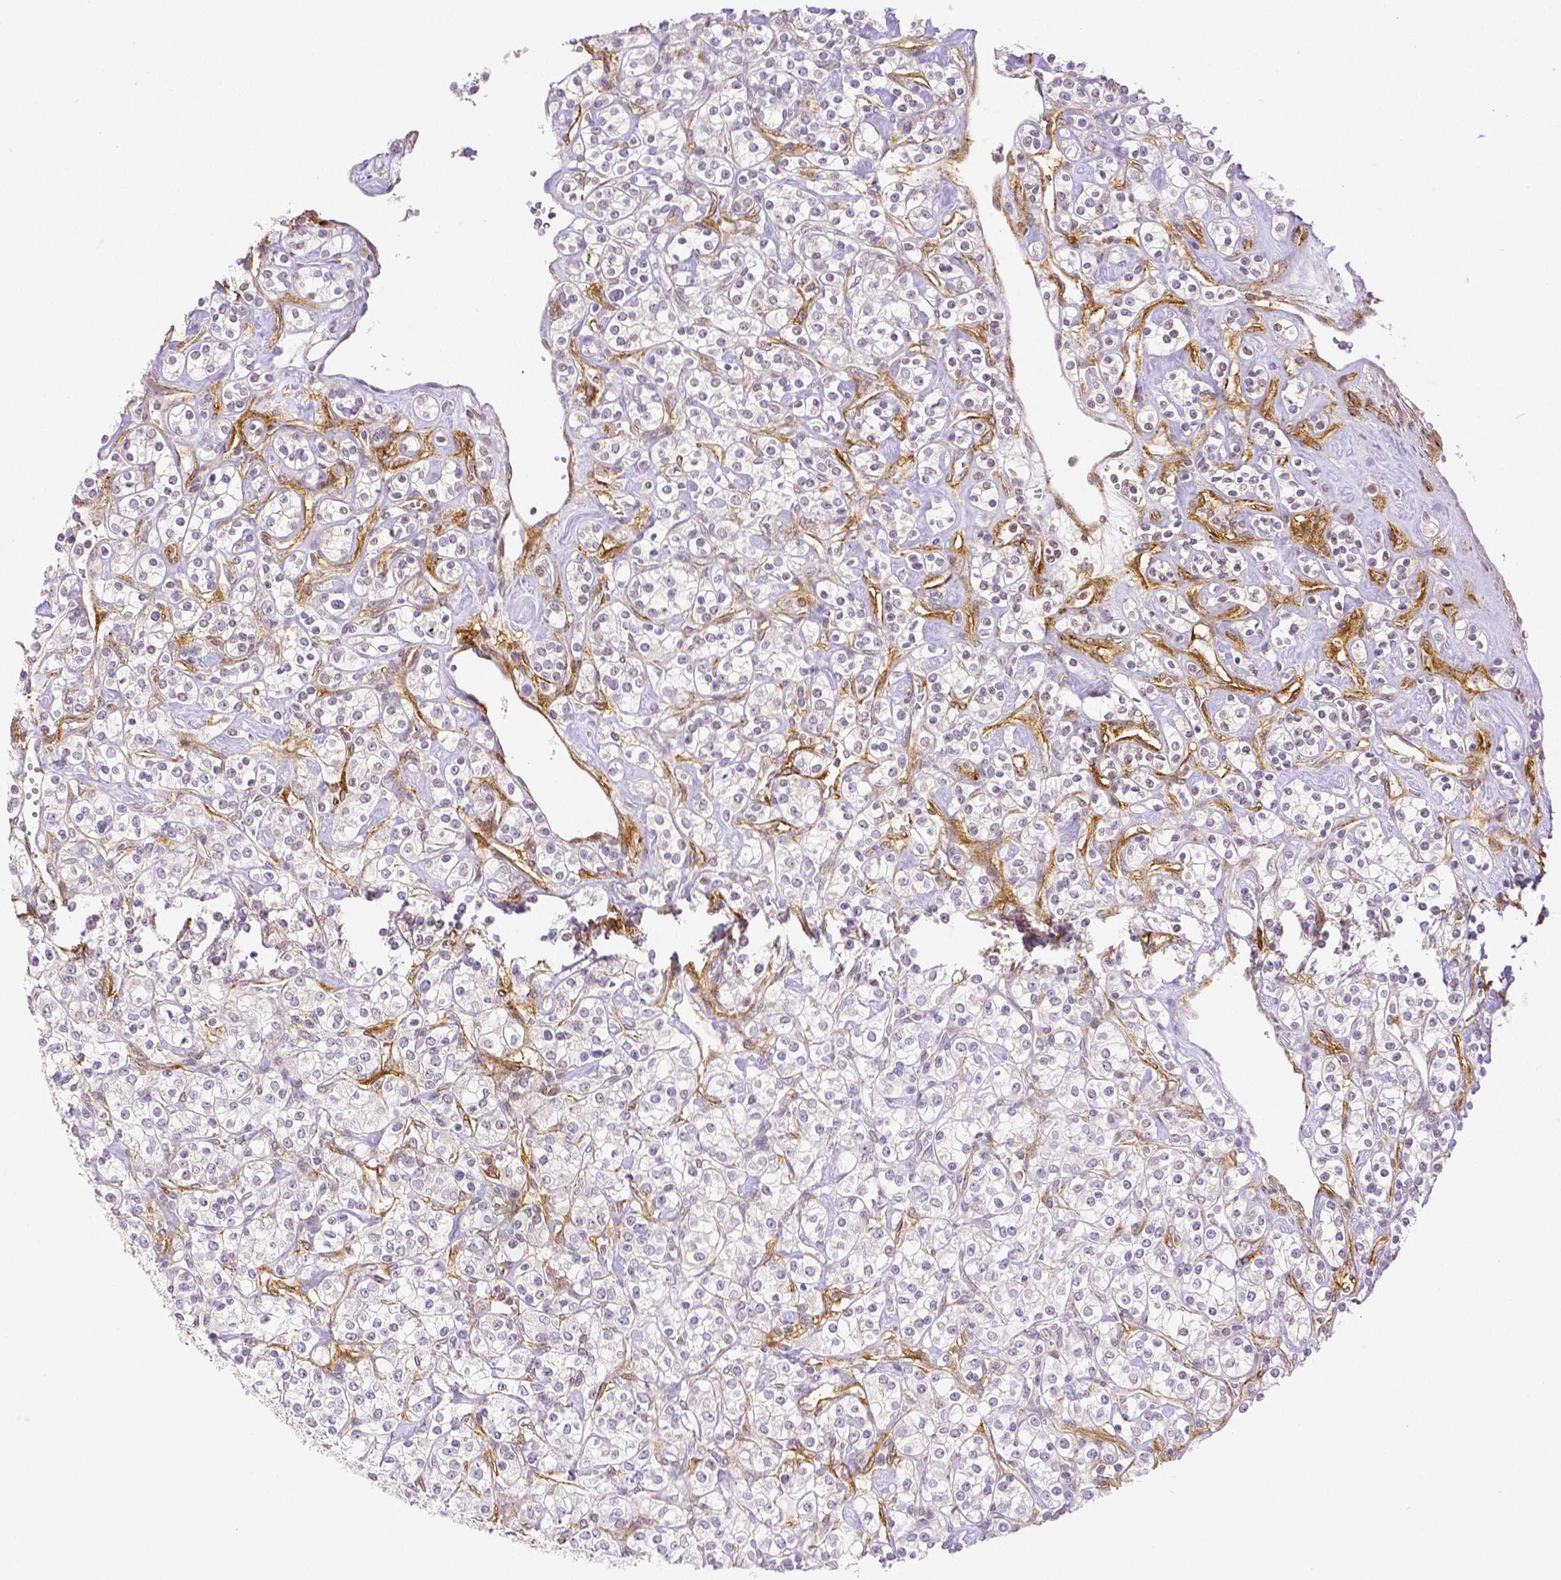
{"staining": {"intensity": "negative", "quantity": "none", "location": "none"}, "tissue": "renal cancer", "cell_type": "Tumor cells", "image_type": "cancer", "snomed": [{"axis": "morphology", "description": "Adenocarcinoma, NOS"}, {"axis": "topography", "description": "Kidney"}], "caption": "High power microscopy image of an IHC histopathology image of adenocarcinoma (renal), revealing no significant expression in tumor cells.", "gene": "THY1", "patient": {"sex": "male", "age": 77}}